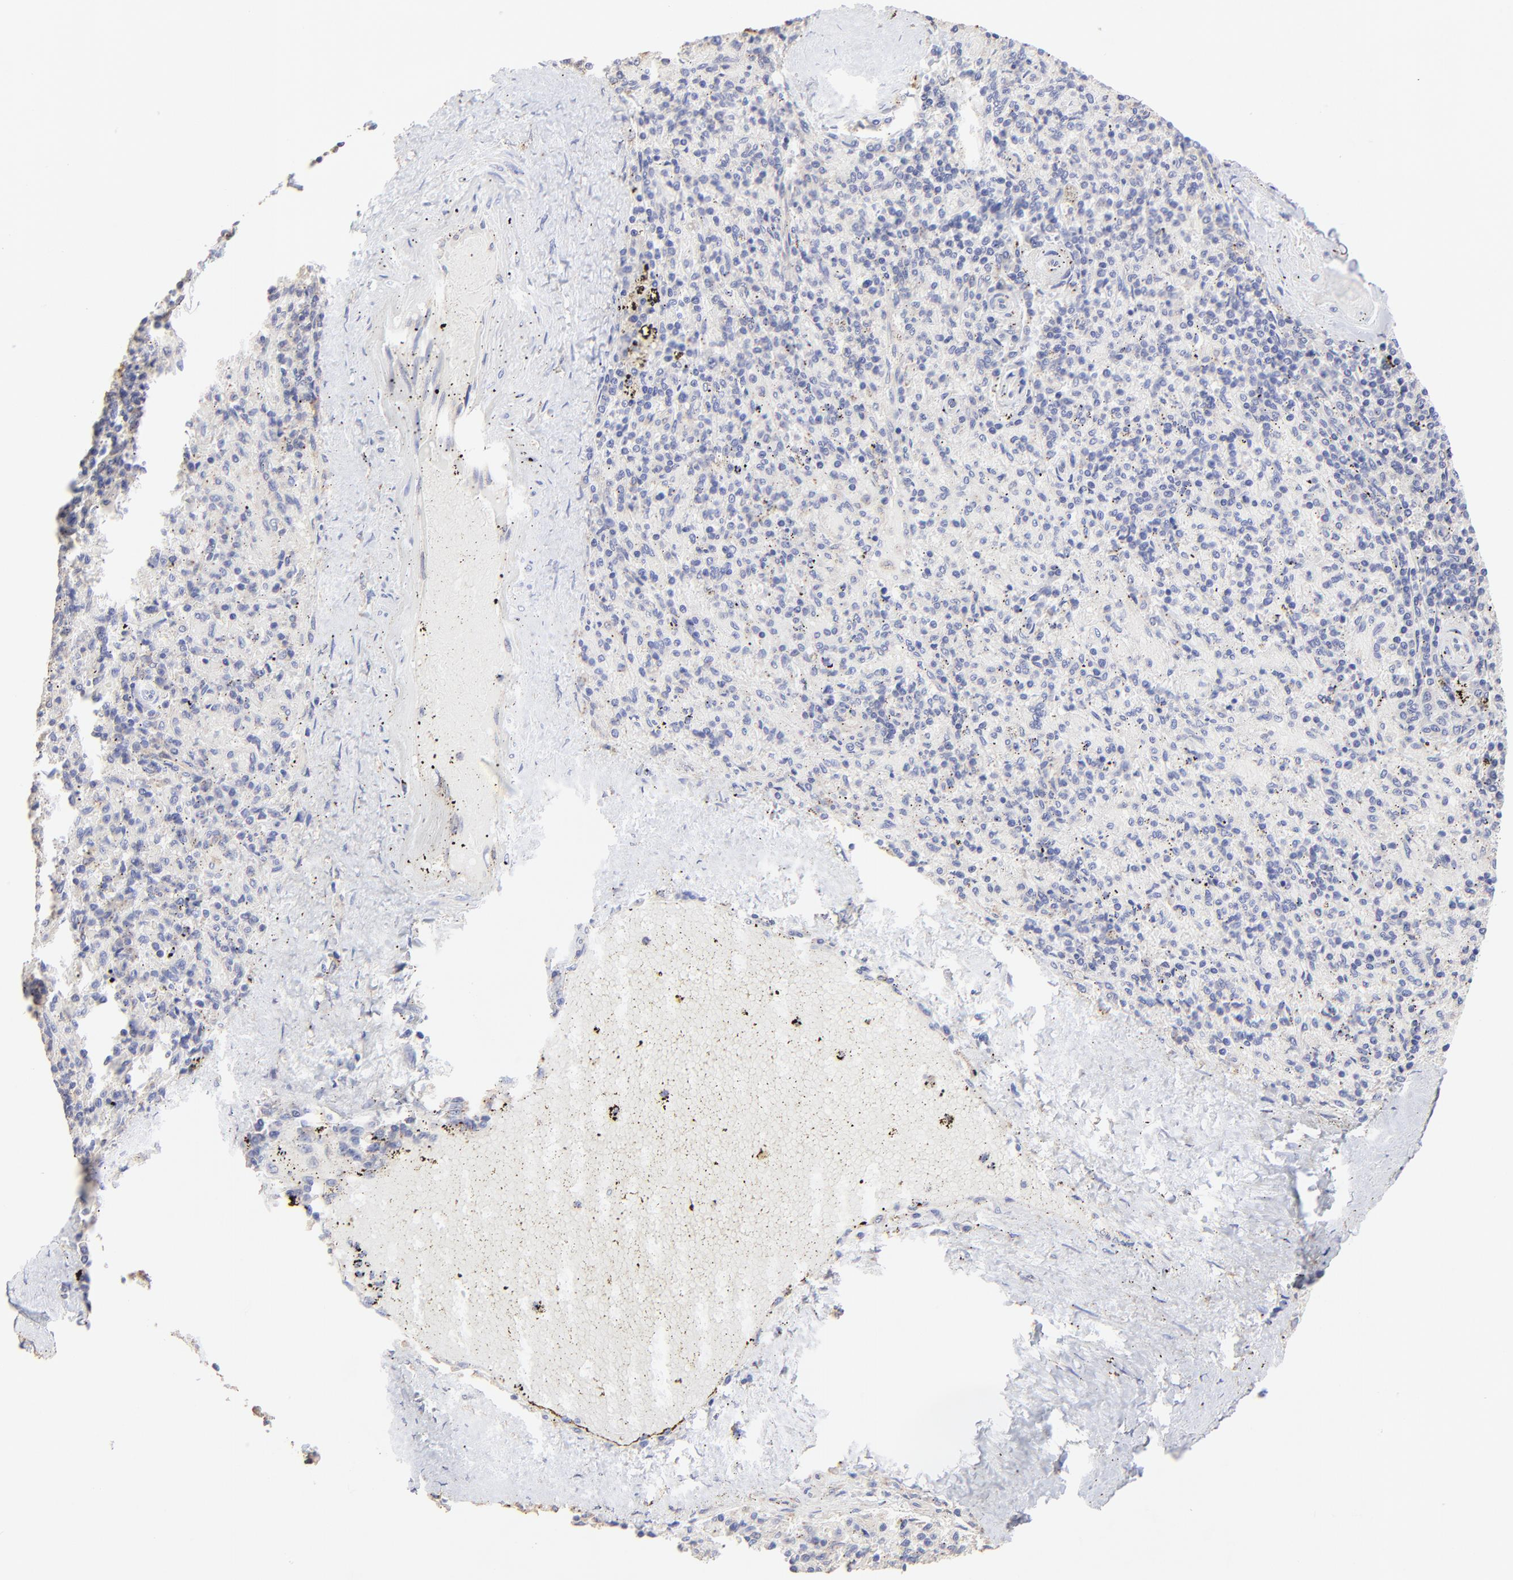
{"staining": {"intensity": "negative", "quantity": "none", "location": "none"}, "tissue": "spleen", "cell_type": "Cells in red pulp", "image_type": "normal", "snomed": [{"axis": "morphology", "description": "Normal tissue, NOS"}, {"axis": "topography", "description": "Spleen"}], "caption": "A histopathology image of spleen stained for a protein shows no brown staining in cells in red pulp. (Stains: DAB (3,3'-diaminobenzidine) immunohistochemistry with hematoxylin counter stain, Microscopy: brightfield microscopy at high magnification).", "gene": "LHFPL1", "patient": {"sex": "female", "age": 43}}